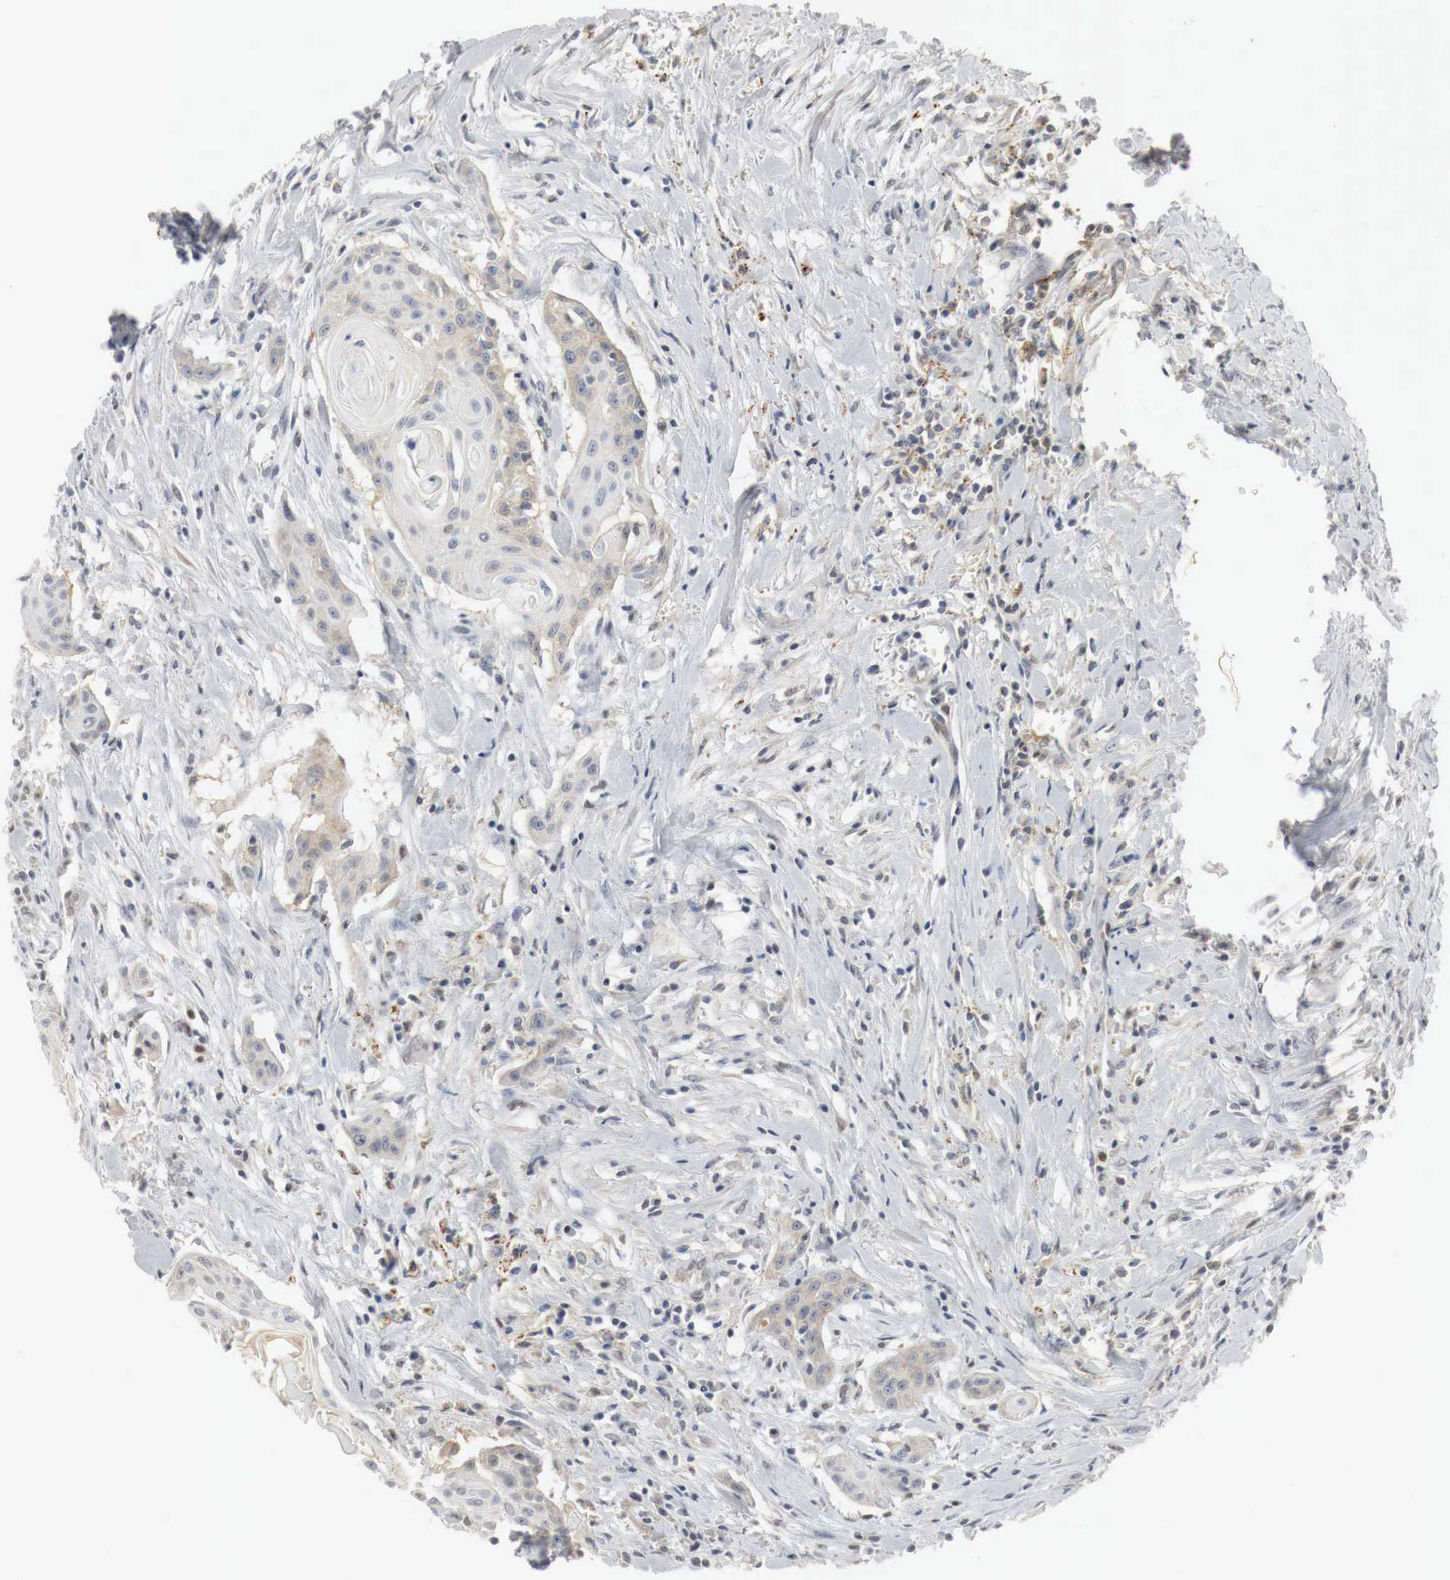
{"staining": {"intensity": "weak", "quantity": "25%-75%", "location": "cytoplasmic/membranous,nuclear"}, "tissue": "head and neck cancer", "cell_type": "Tumor cells", "image_type": "cancer", "snomed": [{"axis": "morphology", "description": "Squamous cell carcinoma, NOS"}, {"axis": "morphology", "description": "Squamous cell carcinoma, metastatic, NOS"}, {"axis": "topography", "description": "Lymph node"}, {"axis": "topography", "description": "Salivary gland"}, {"axis": "topography", "description": "Head-Neck"}], "caption": "About 25%-75% of tumor cells in human squamous cell carcinoma (head and neck) demonstrate weak cytoplasmic/membranous and nuclear protein expression as visualized by brown immunohistochemical staining.", "gene": "MYC", "patient": {"sex": "female", "age": 74}}